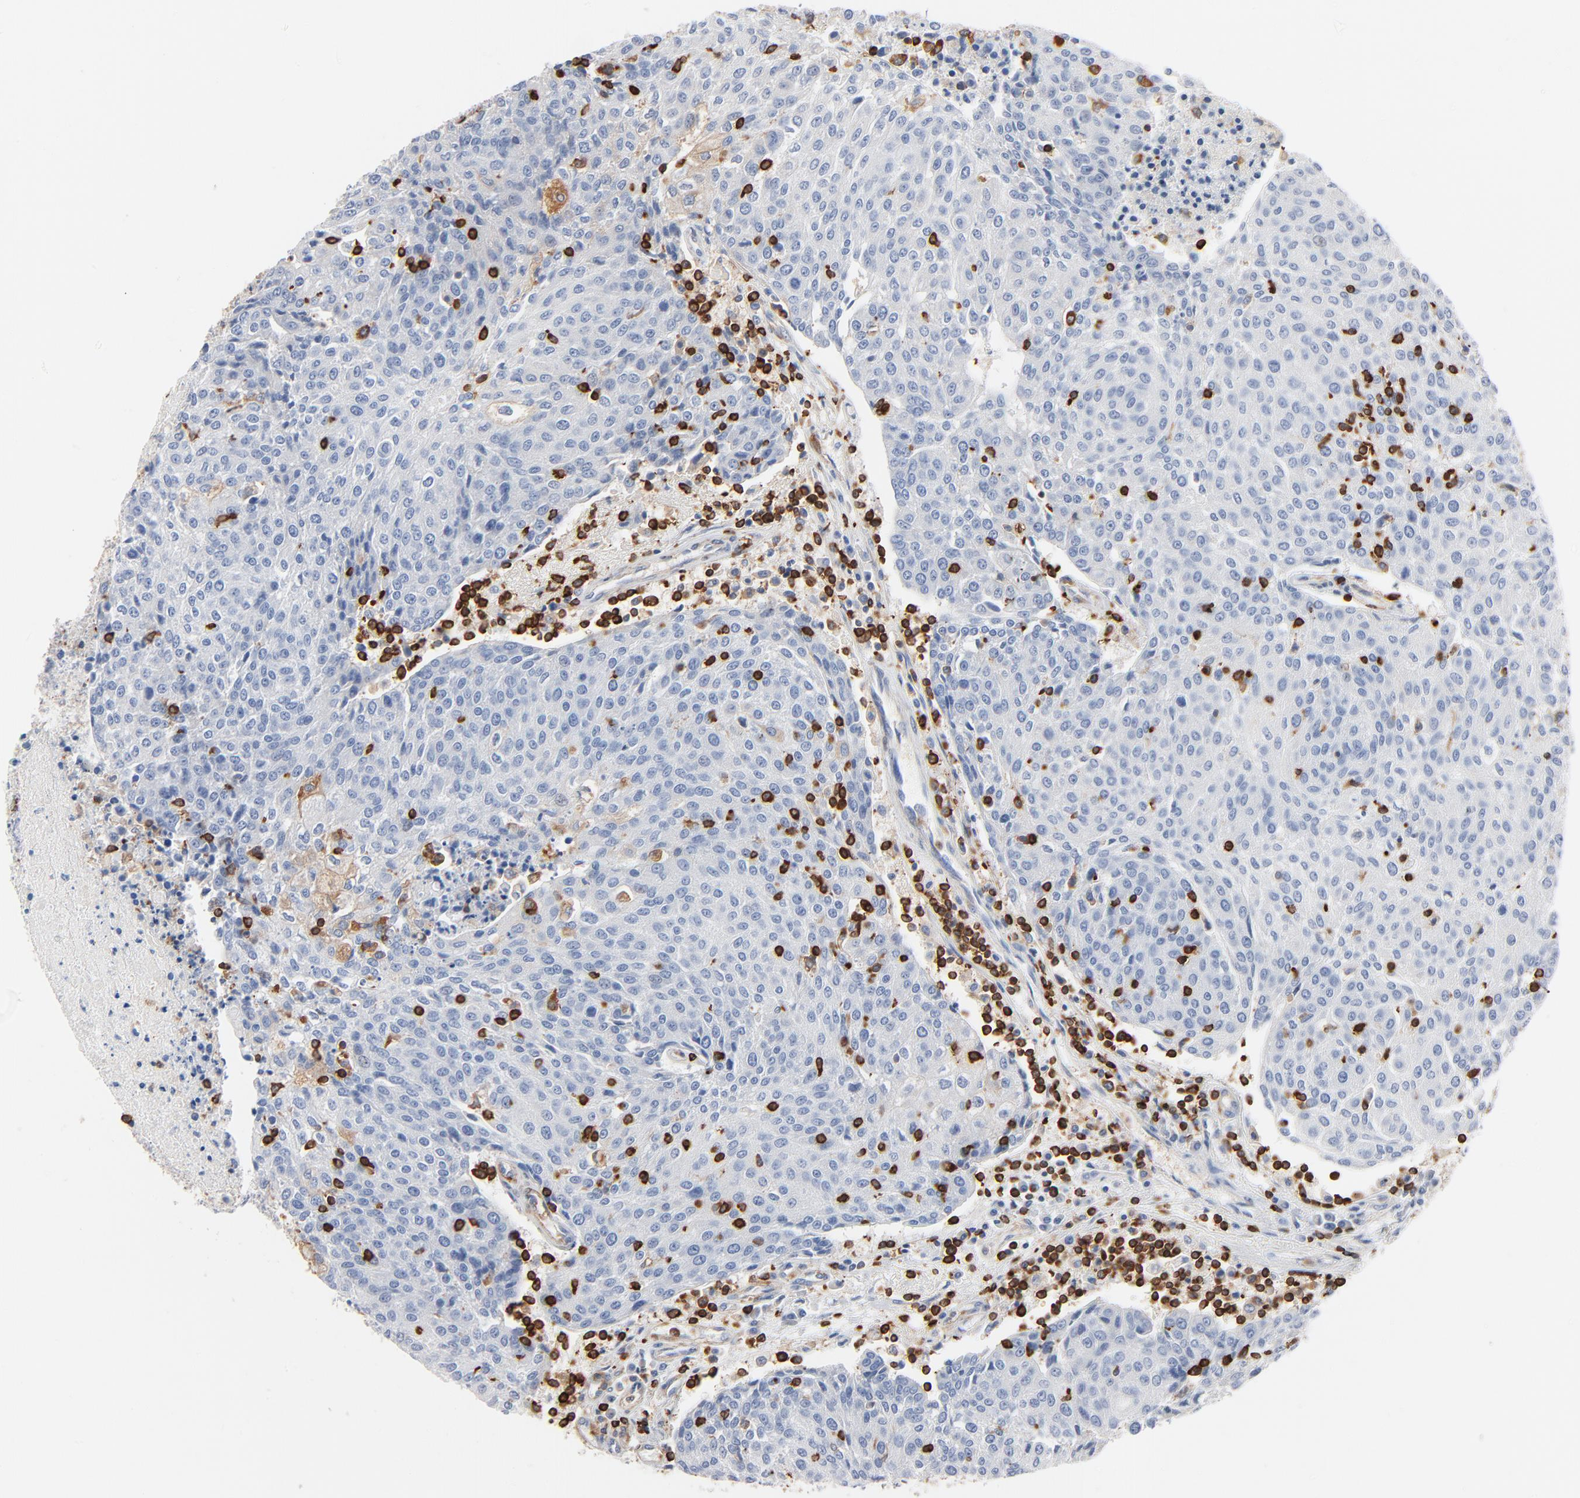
{"staining": {"intensity": "negative", "quantity": "none", "location": "none"}, "tissue": "urothelial cancer", "cell_type": "Tumor cells", "image_type": "cancer", "snomed": [{"axis": "morphology", "description": "Urothelial carcinoma, High grade"}, {"axis": "topography", "description": "Urinary bladder"}], "caption": "High magnification brightfield microscopy of urothelial carcinoma (high-grade) stained with DAB (brown) and counterstained with hematoxylin (blue): tumor cells show no significant expression. Nuclei are stained in blue.", "gene": "SH3KBP1", "patient": {"sex": "female", "age": 85}}